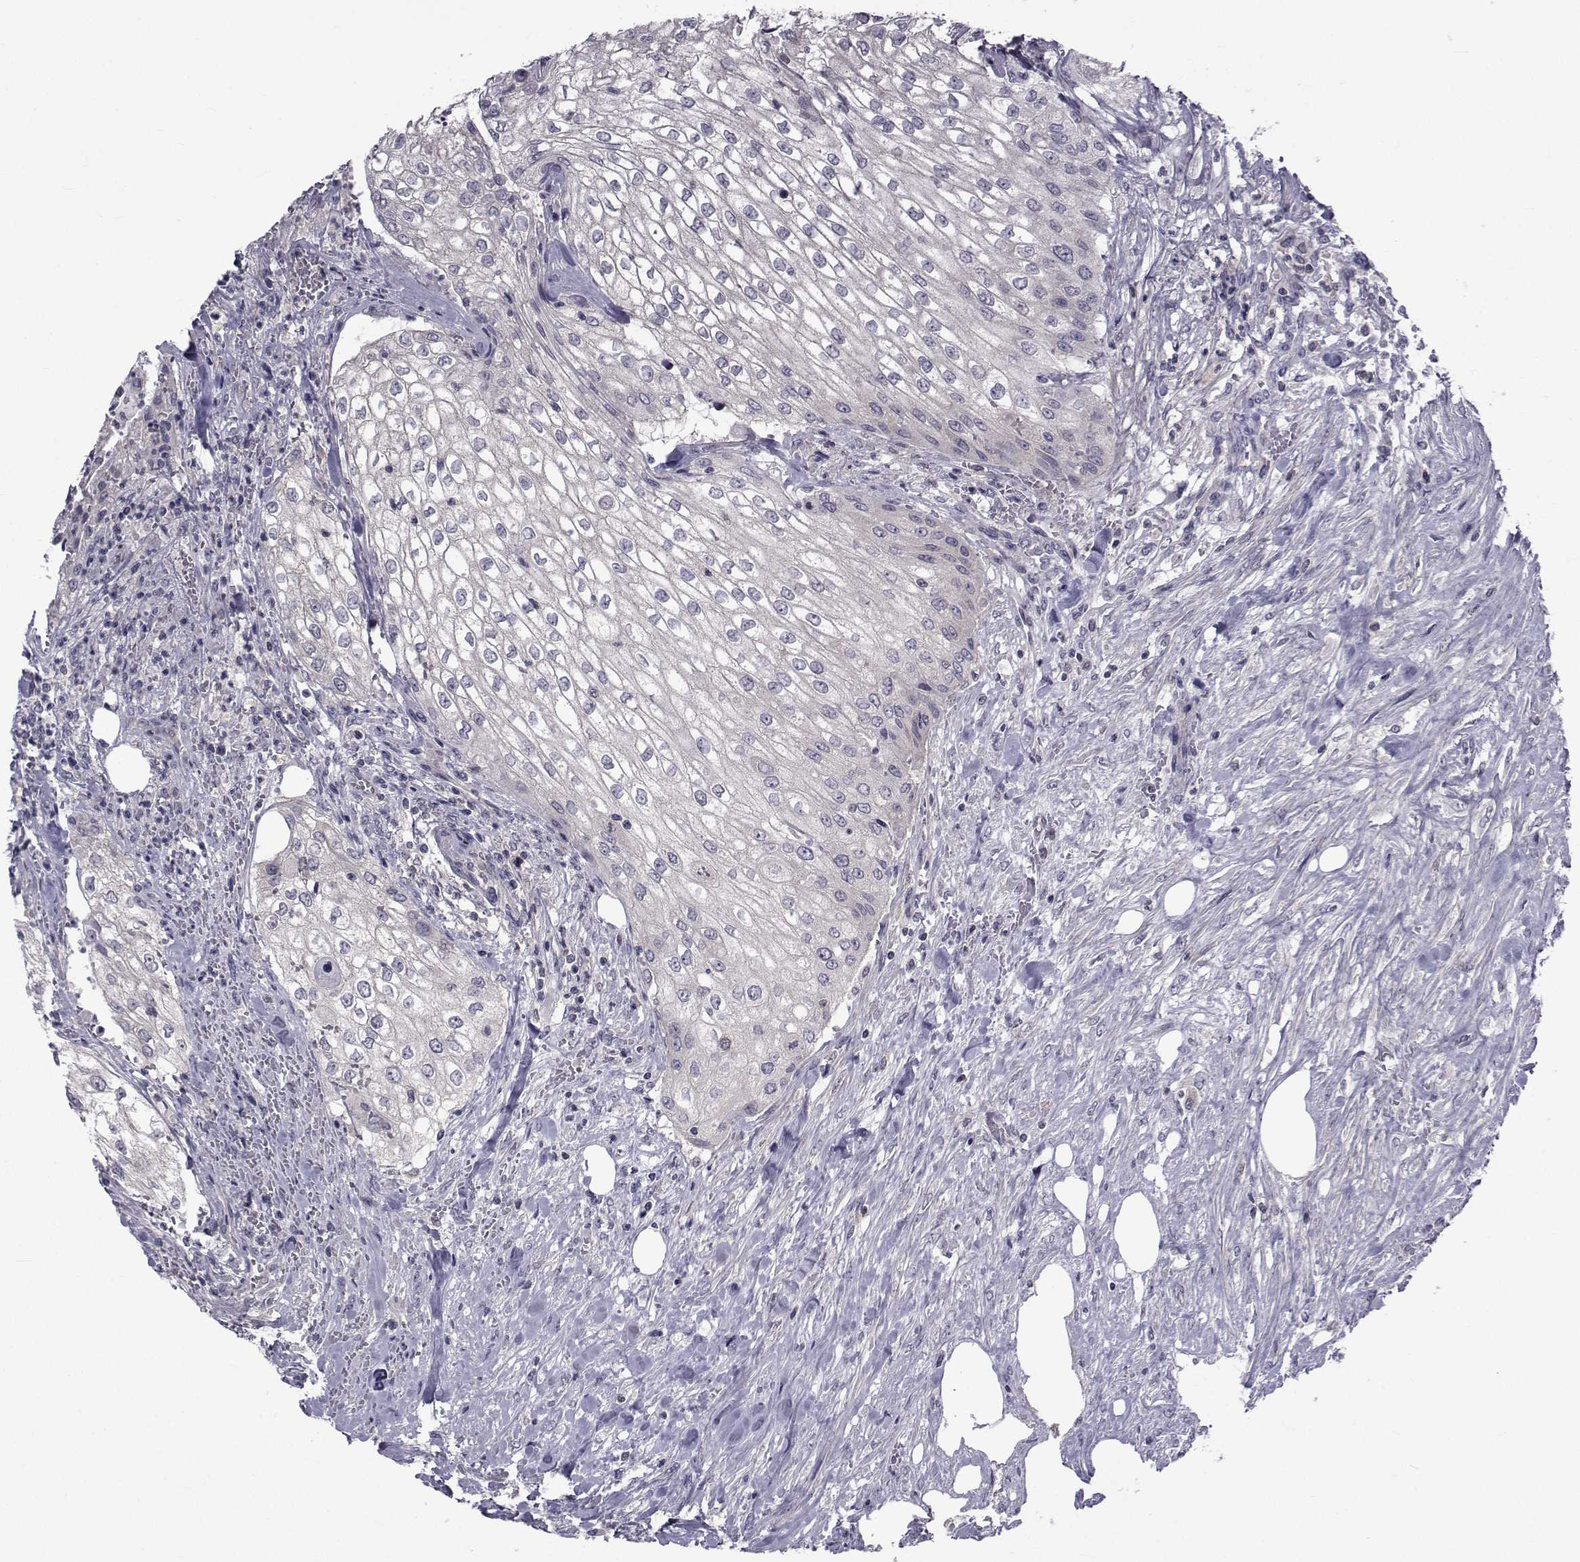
{"staining": {"intensity": "negative", "quantity": "none", "location": "none"}, "tissue": "urothelial cancer", "cell_type": "Tumor cells", "image_type": "cancer", "snomed": [{"axis": "morphology", "description": "Urothelial carcinoma, High grade"}, {"axis": "topography", "description": "Urinary bladder"}], "caption": "Histopathology image shows no significant protein positivity in tumor cells of urothelial cancer. (DAB (3,3'-diaminobenzidine) immunohistochemistry (IHC) visualized using brightfield microscopy, high magnification).", "gene": "SLC30A10", "patient": {"sex": "male", "age": 62}}